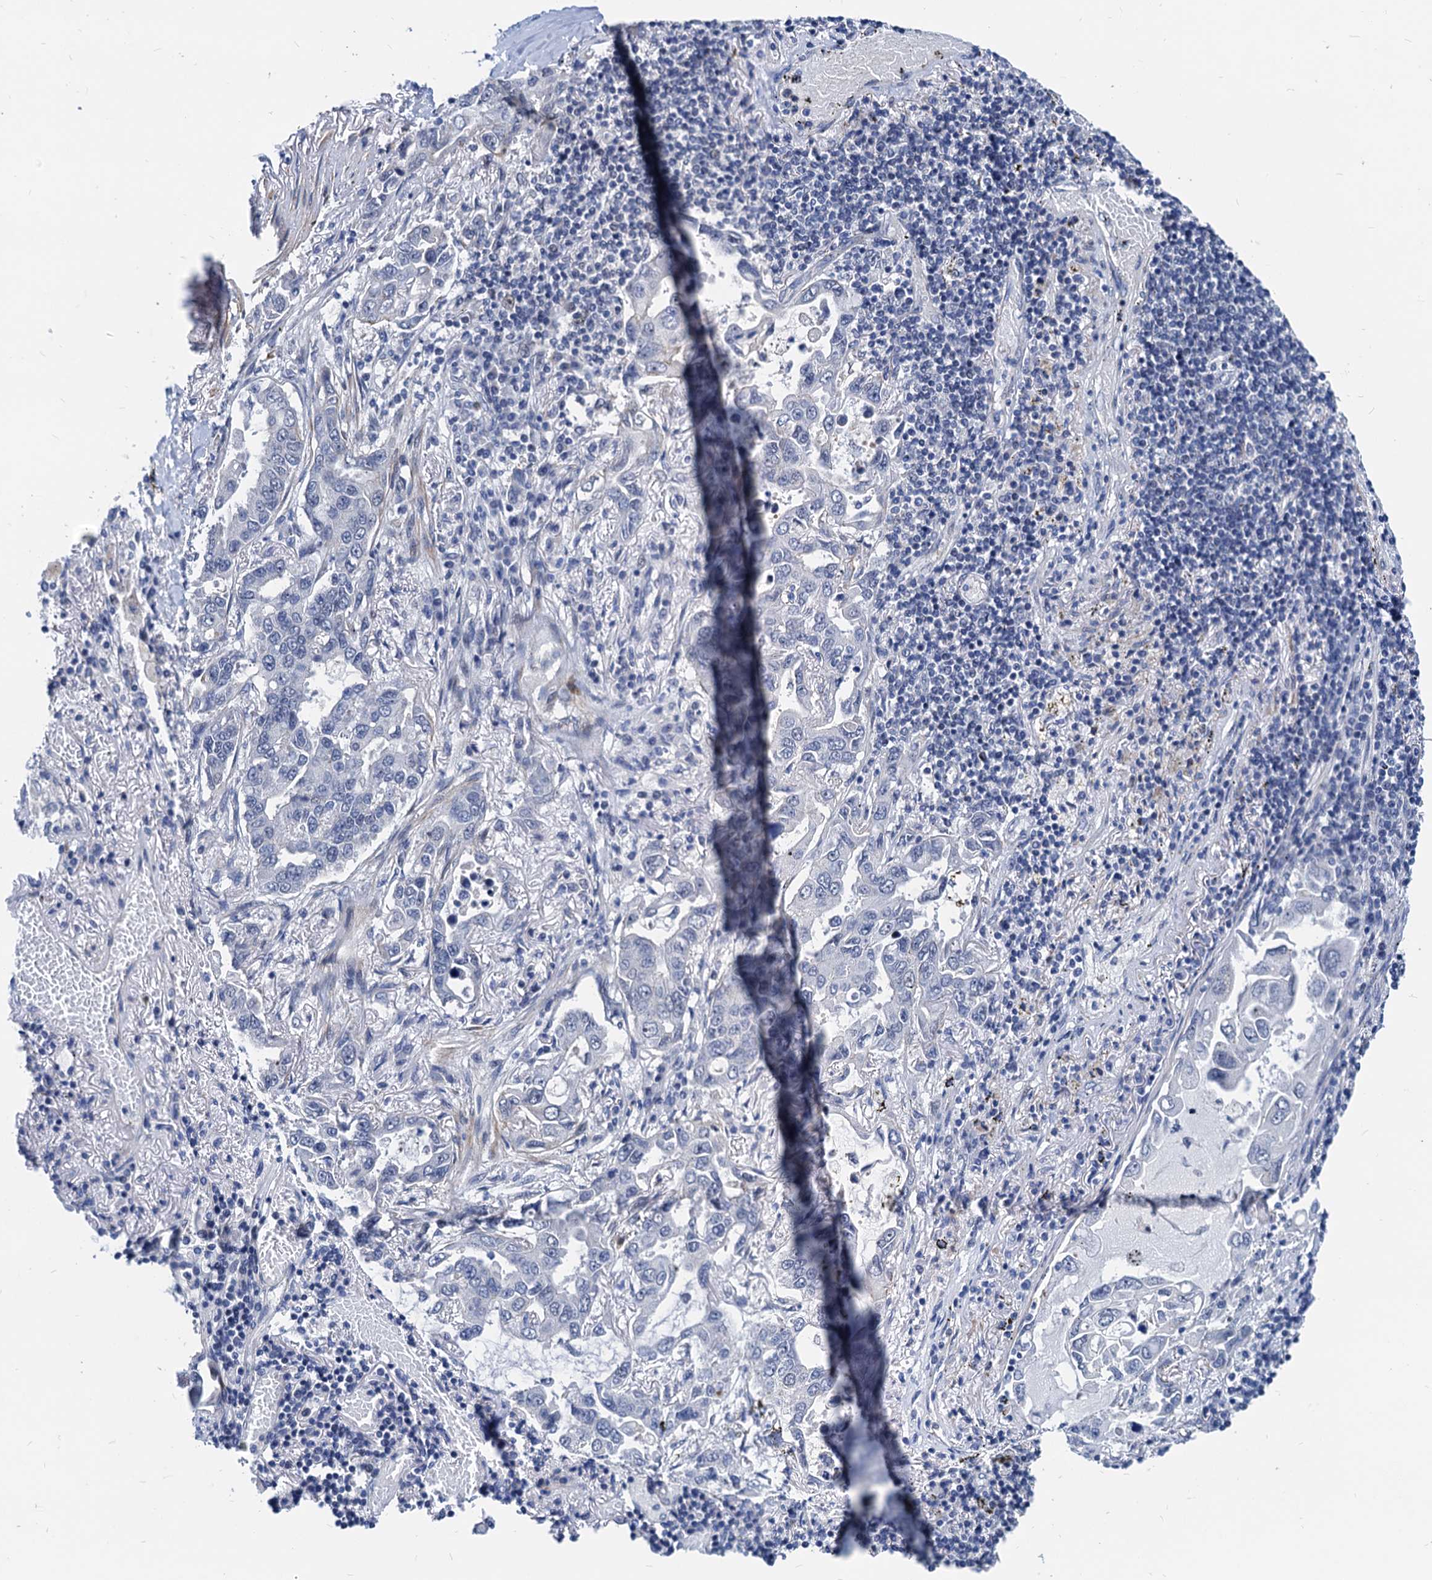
{"staining": {"intensity": "negative", "quantity": "none", "location": "none"}, "tissue": "lung cancer", "cell_type": "Tumor cells", "image_type": "cancer", "snomed": [{"axis": "morphology", "description": "Adenocarcinoma, NOS"}, {"axis": "topography", "description": "Lung"}], "caption": "Adenocarcinoma (lung) was stained to show a protein in brown. There is no significant staining in tumor cells.", "gene": "HSF2", "patient": {"sex": "male", "age": 64}}